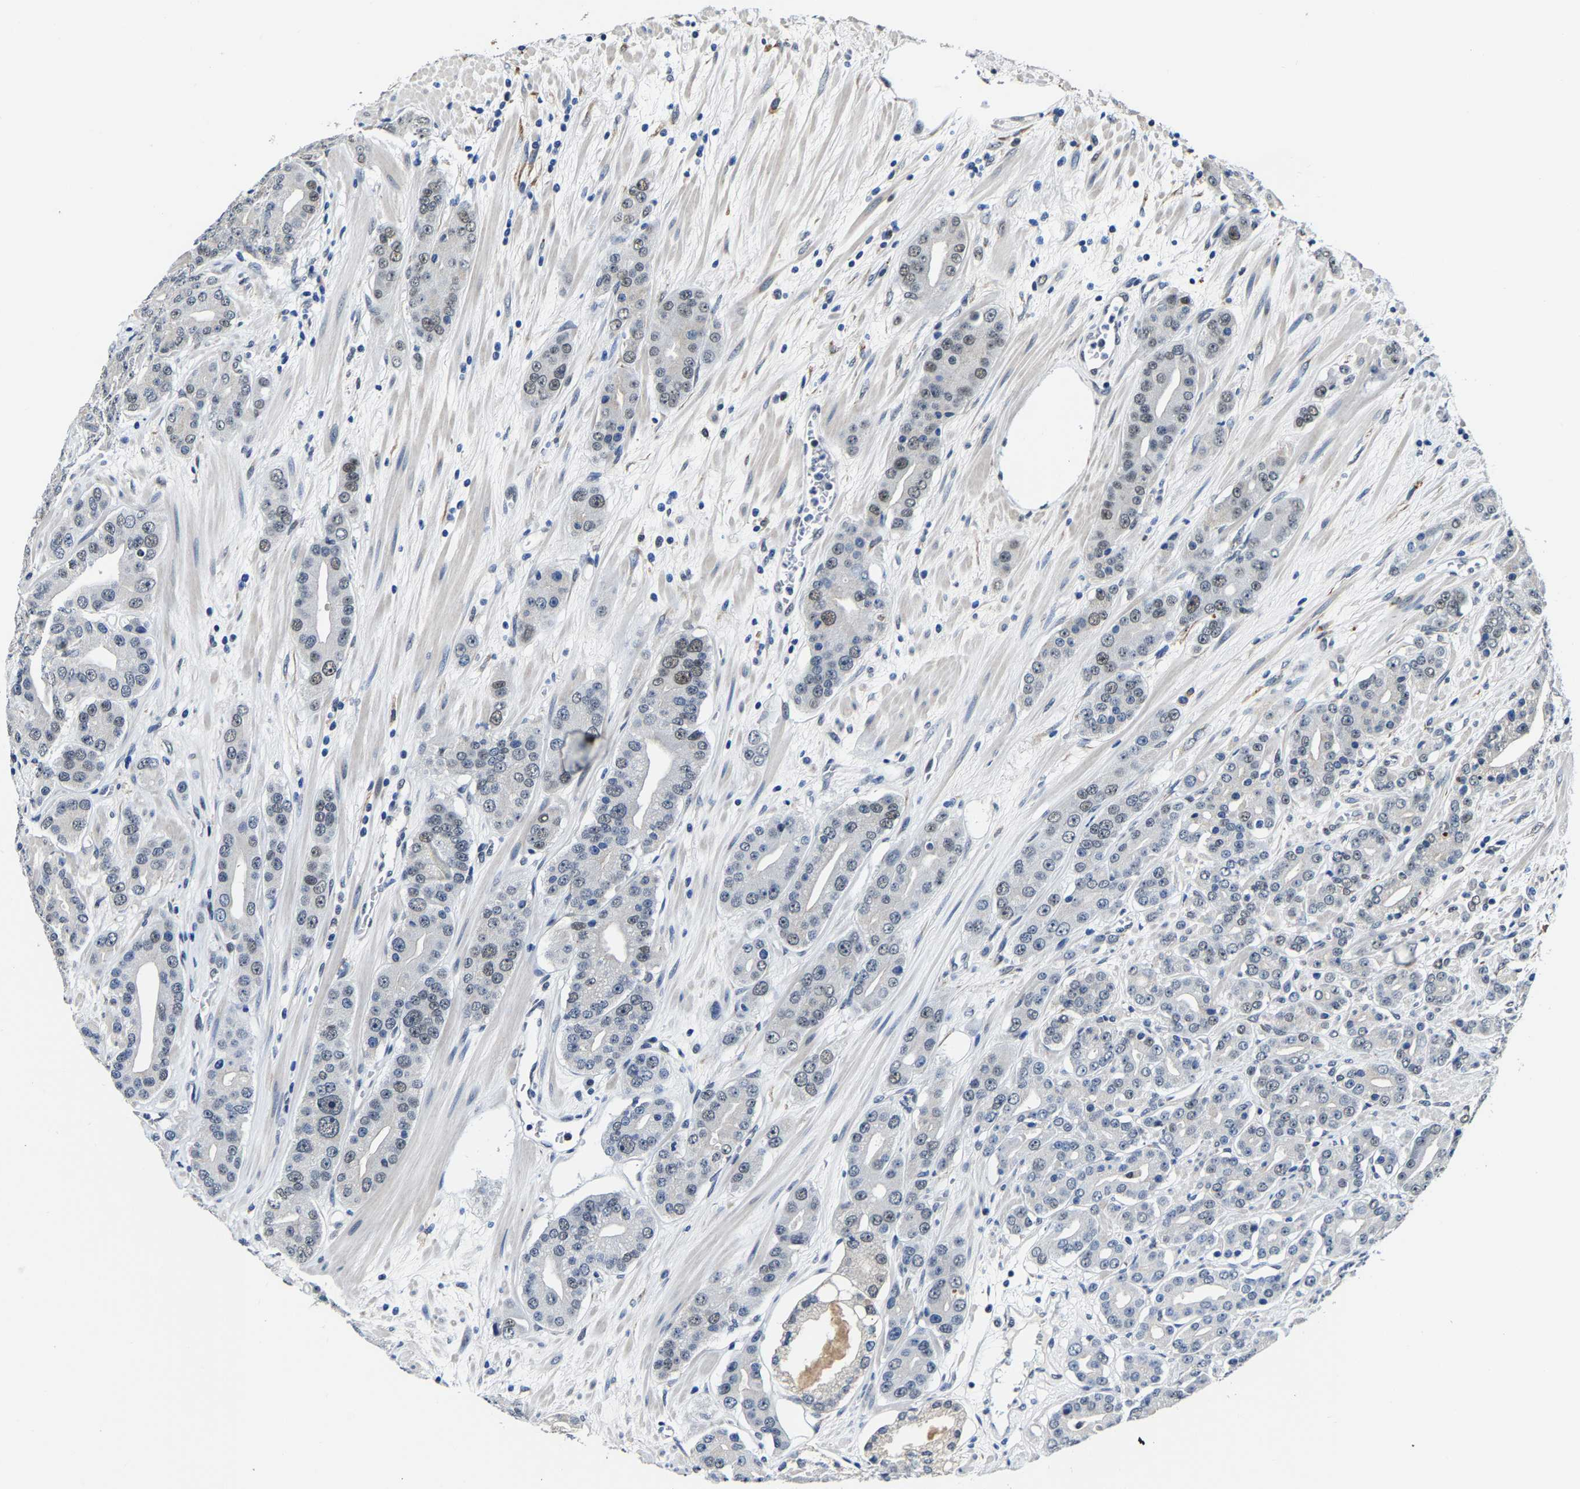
{"staining": {"intensity": "weak", "quantity": "<25%", "location": "nuclear"}, "tissue": "prostate cancer", "cell_type": "Tumor cells", "image_type": "cancer", "snomed": [{"axis": "morphology", "description": "Adenocarcinoma, High grade"}, {"axis": "topography", "description": "Prostate"}], "caption": "DAB (3,3'-diaminobenzidine) immunohistochemical staining of human prostate cancer (high-grade adenocarcinoma) exhibits no significant expression in tumor cells.", "gene": "METTL1", "patient": {"sex": "male", "age": 71}}